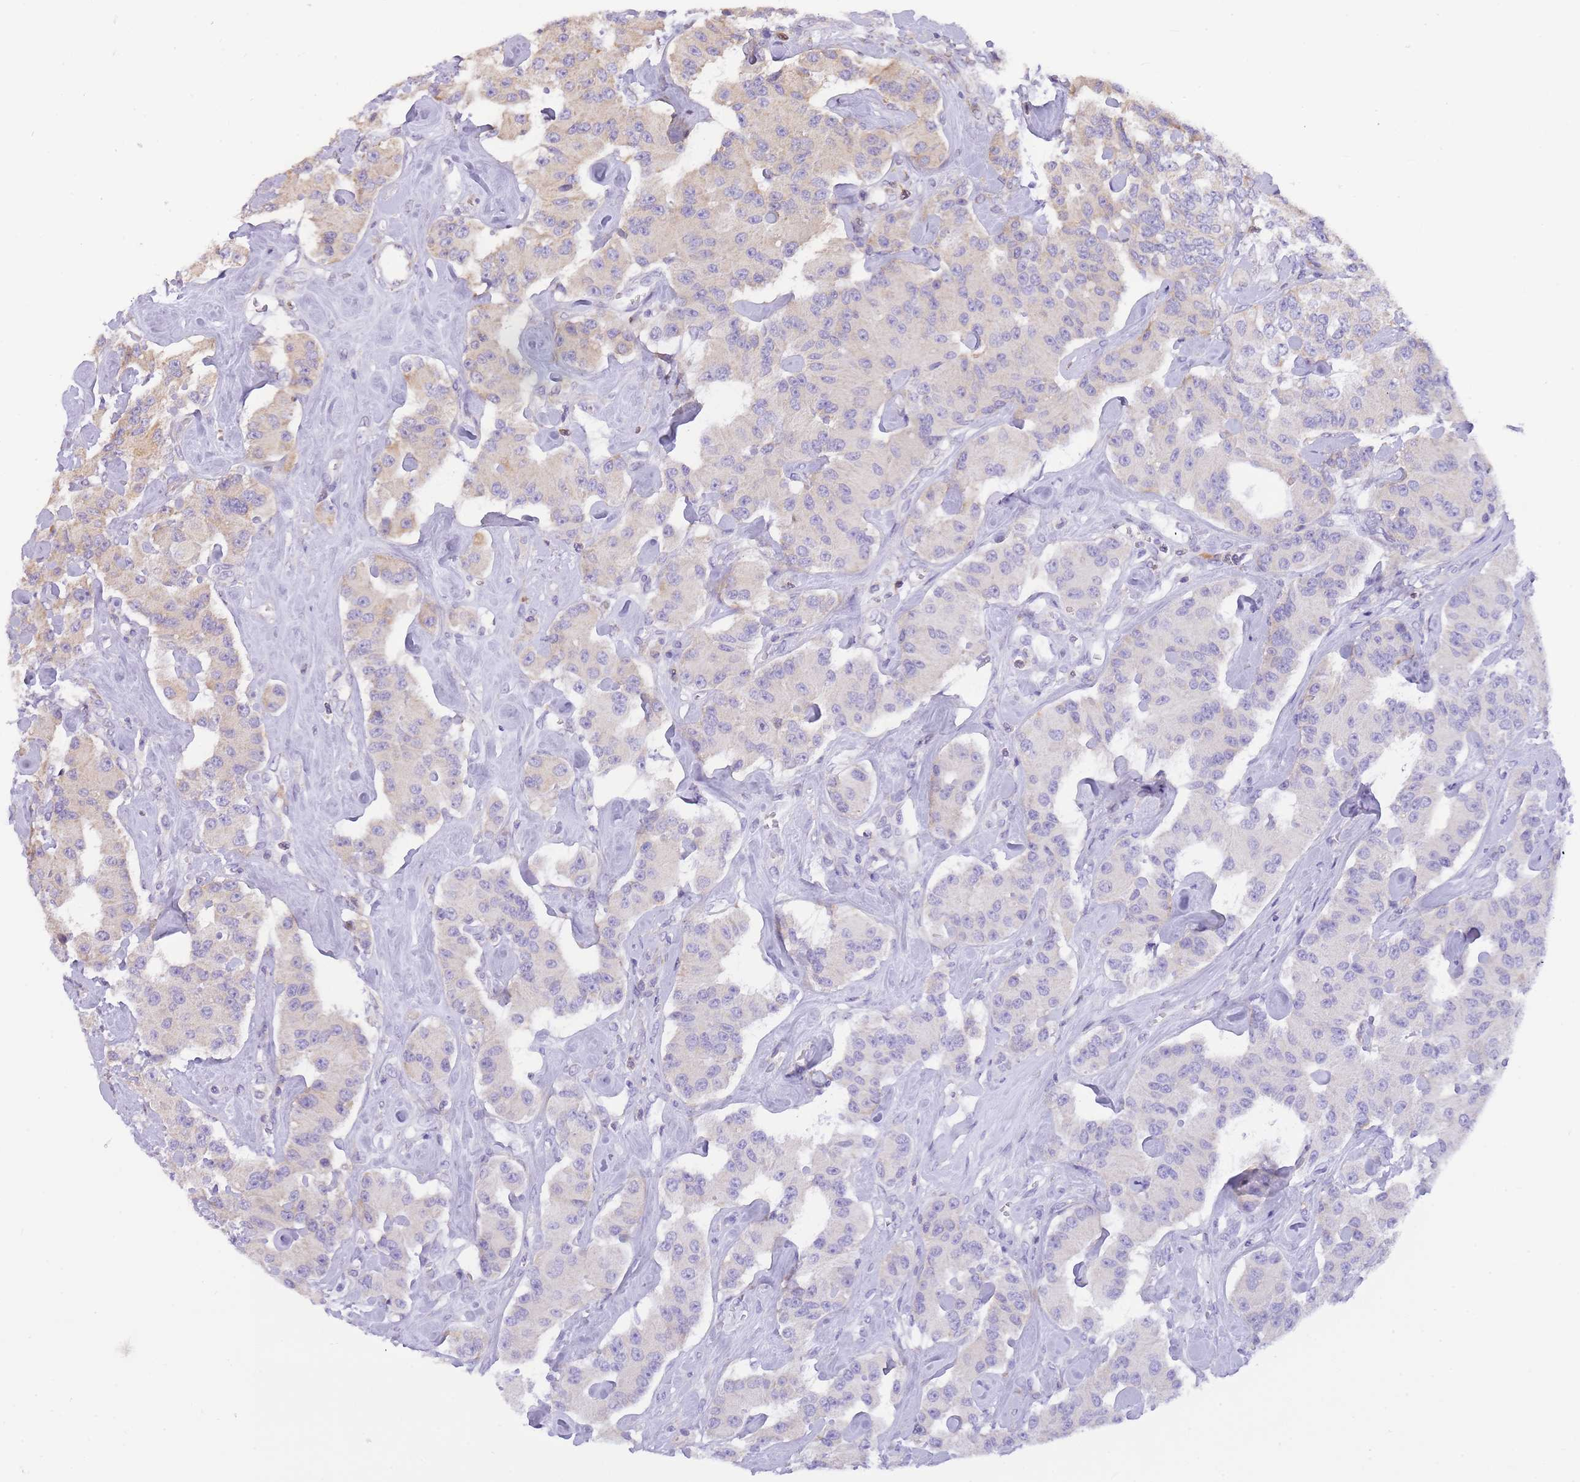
{"staining": {"intensity": "negative", "quantity": "none", "location": "none"}, "tissue": "carcinoid", "cell_type": "Tumor cells", "image_type": "cancer", "snomed": [{"axis": "morphology", "description": "Carcinoid, malignant, NOS"}, {"axis": "topography", "description": "Pancreas"}], "caption": "There is no significant expression in tumor cells of malignant carcinoid.", "gene": "TOPAZ1", "patient": {"sex": "male", "age": 41}}